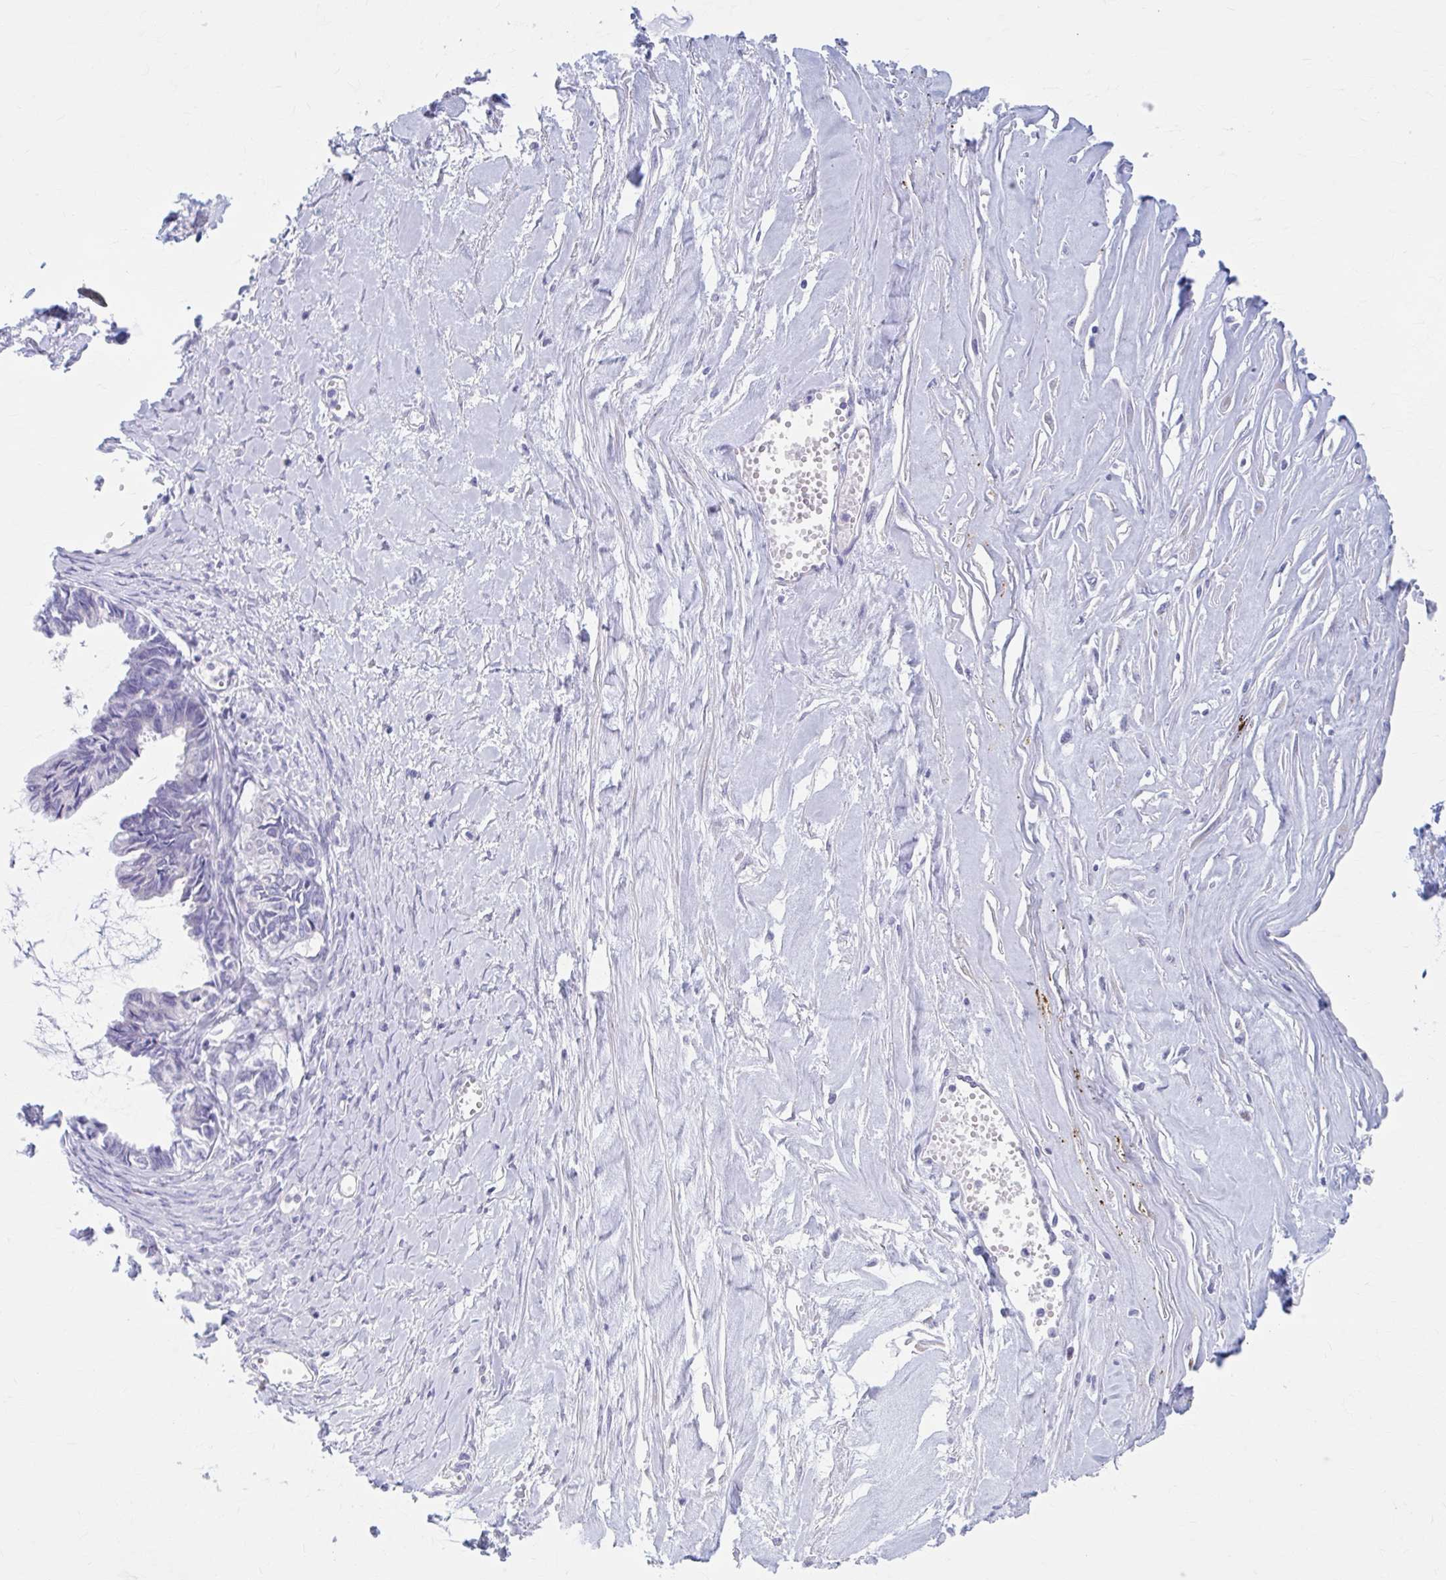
{"staining": {"intensity": "negative", "quantity": "none", "location": "none"}, "tissue": "ovarian cancer", "cell_type": "Tumor cells", "image_type": "cancer", "snomed": [{"axis": "morphology", "description": "Cystadenocarcinoma, mucinous, NOS"}, {"axis": "topography", "description": "Ovary"}], "caption": "Tumor cells are negative for brown protein staining in ovarian mucinous cystadenocarcinoma.", "gene": "KCNE2", "patient": {"sex": "female", "age": 61}}